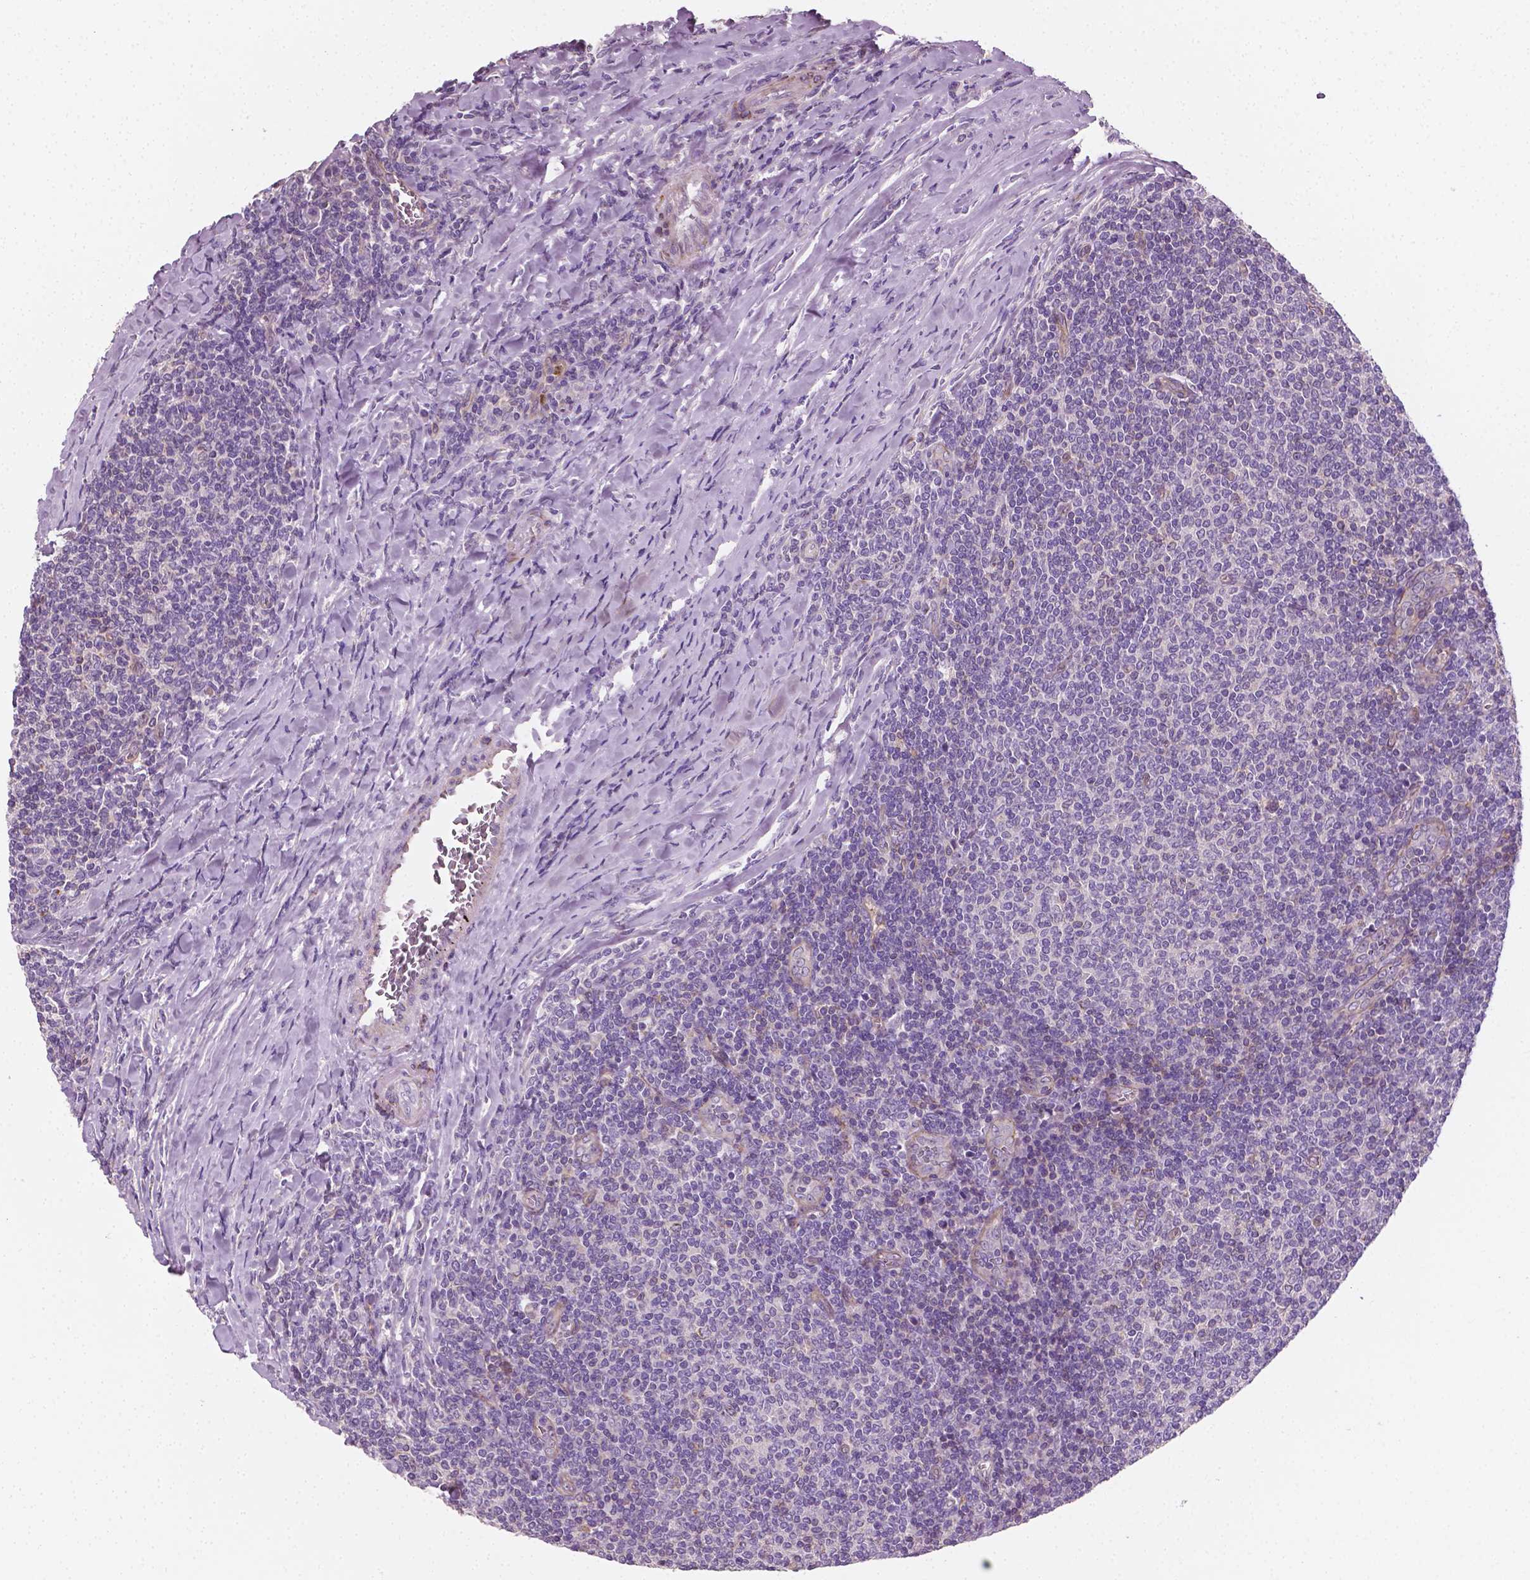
{"staining": {"intensity": "negative", "quantity": "none", "location": "none"}, "tissue": "lymphoma", "cell_type": "Tumor cells", "image_type": "cancer", "snomed": [{"axis": "morphology", "description": "Malignant lymphoma, non-Hodgkin's type, Low grade"}, {"axis": "topography", "description": "Lymph node"}], "caption": "Low-grade malignant lymphoma, non-Hodgkin's type was stained to show a protein in brown. There is no significant positivity in tumor cells.", "gene": "PTX3", "patient": {"sex": "male", "age": 52}}